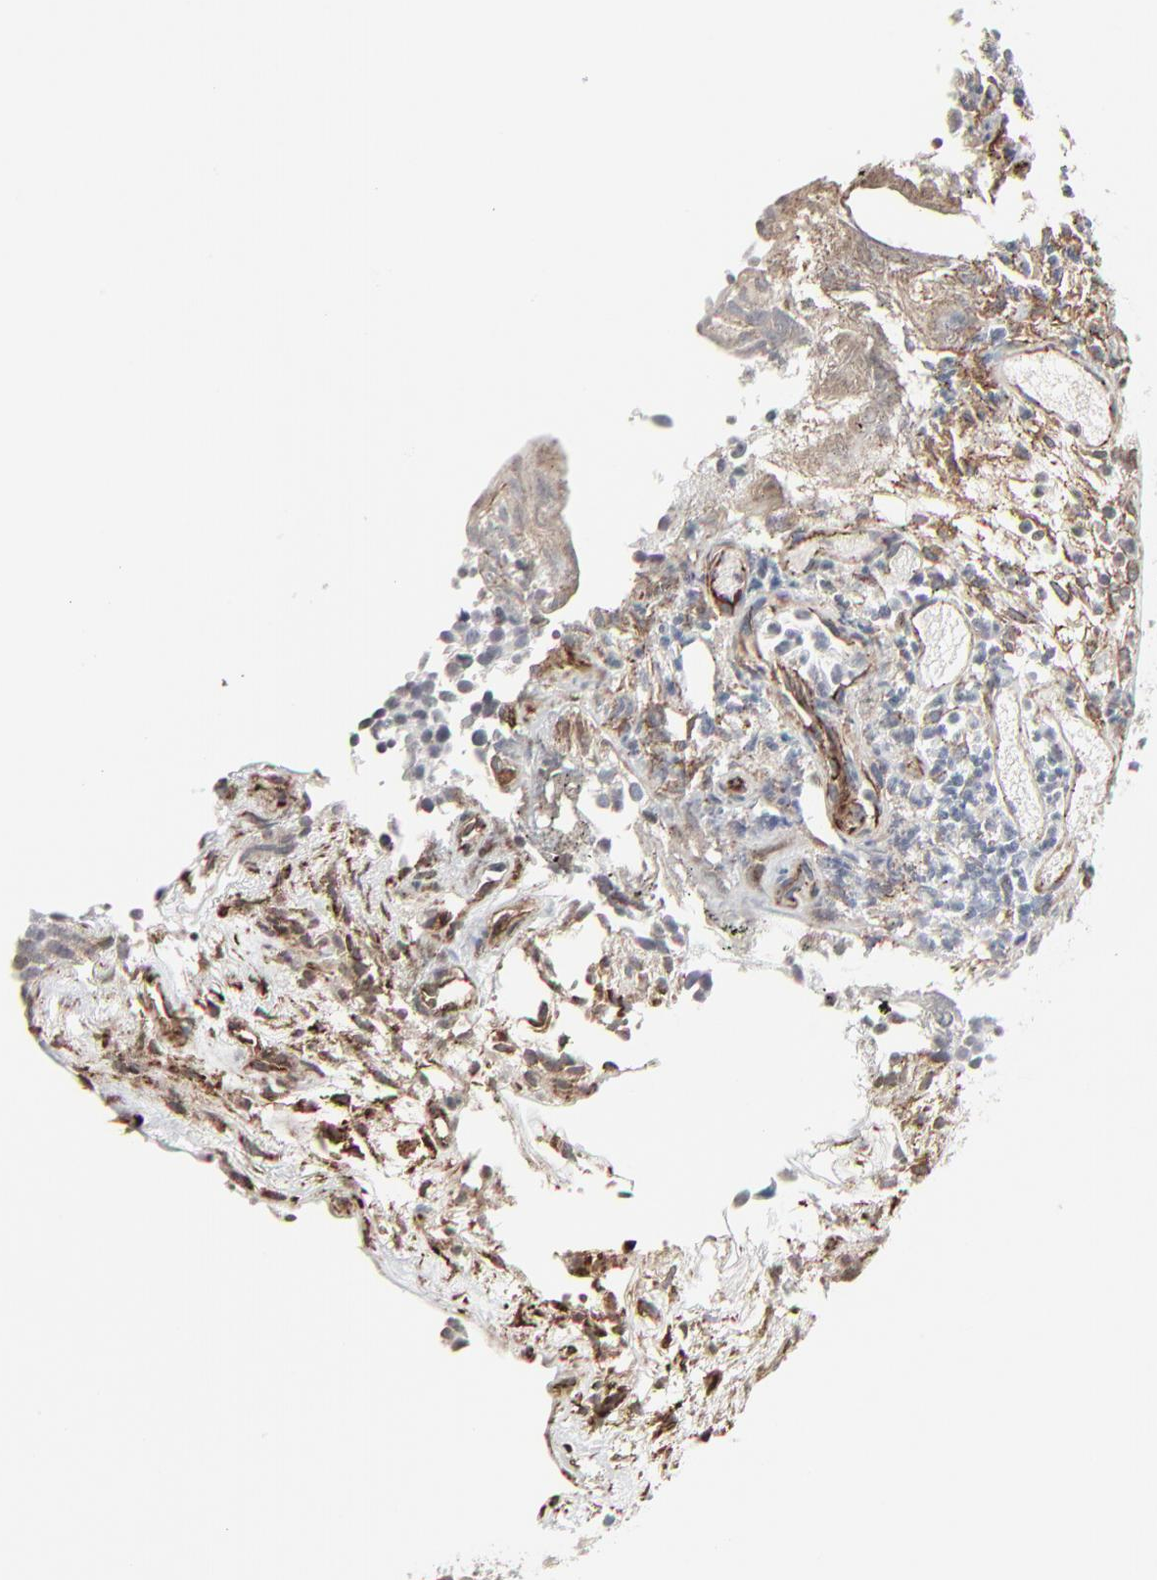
{"staining": {"intensity": "negative", "quantity": "none", "location": "none"}, "tissue": "urothelial cancer", "cell_type": "Tumor cells", "image_type": "cancer", "snomed": [{"axis": "morphology", "description": "Urothelial carcinoma, Low grade"}, {"axis": "topography", "description": "Urinary bladder"}], "caption": "This is an immunohistochemistry image of human low-grade urothelial carcinoma. There is no staining in tumor cells.", "gene": "CTNND1", "patient": {"sex": "male", "age": 85}}